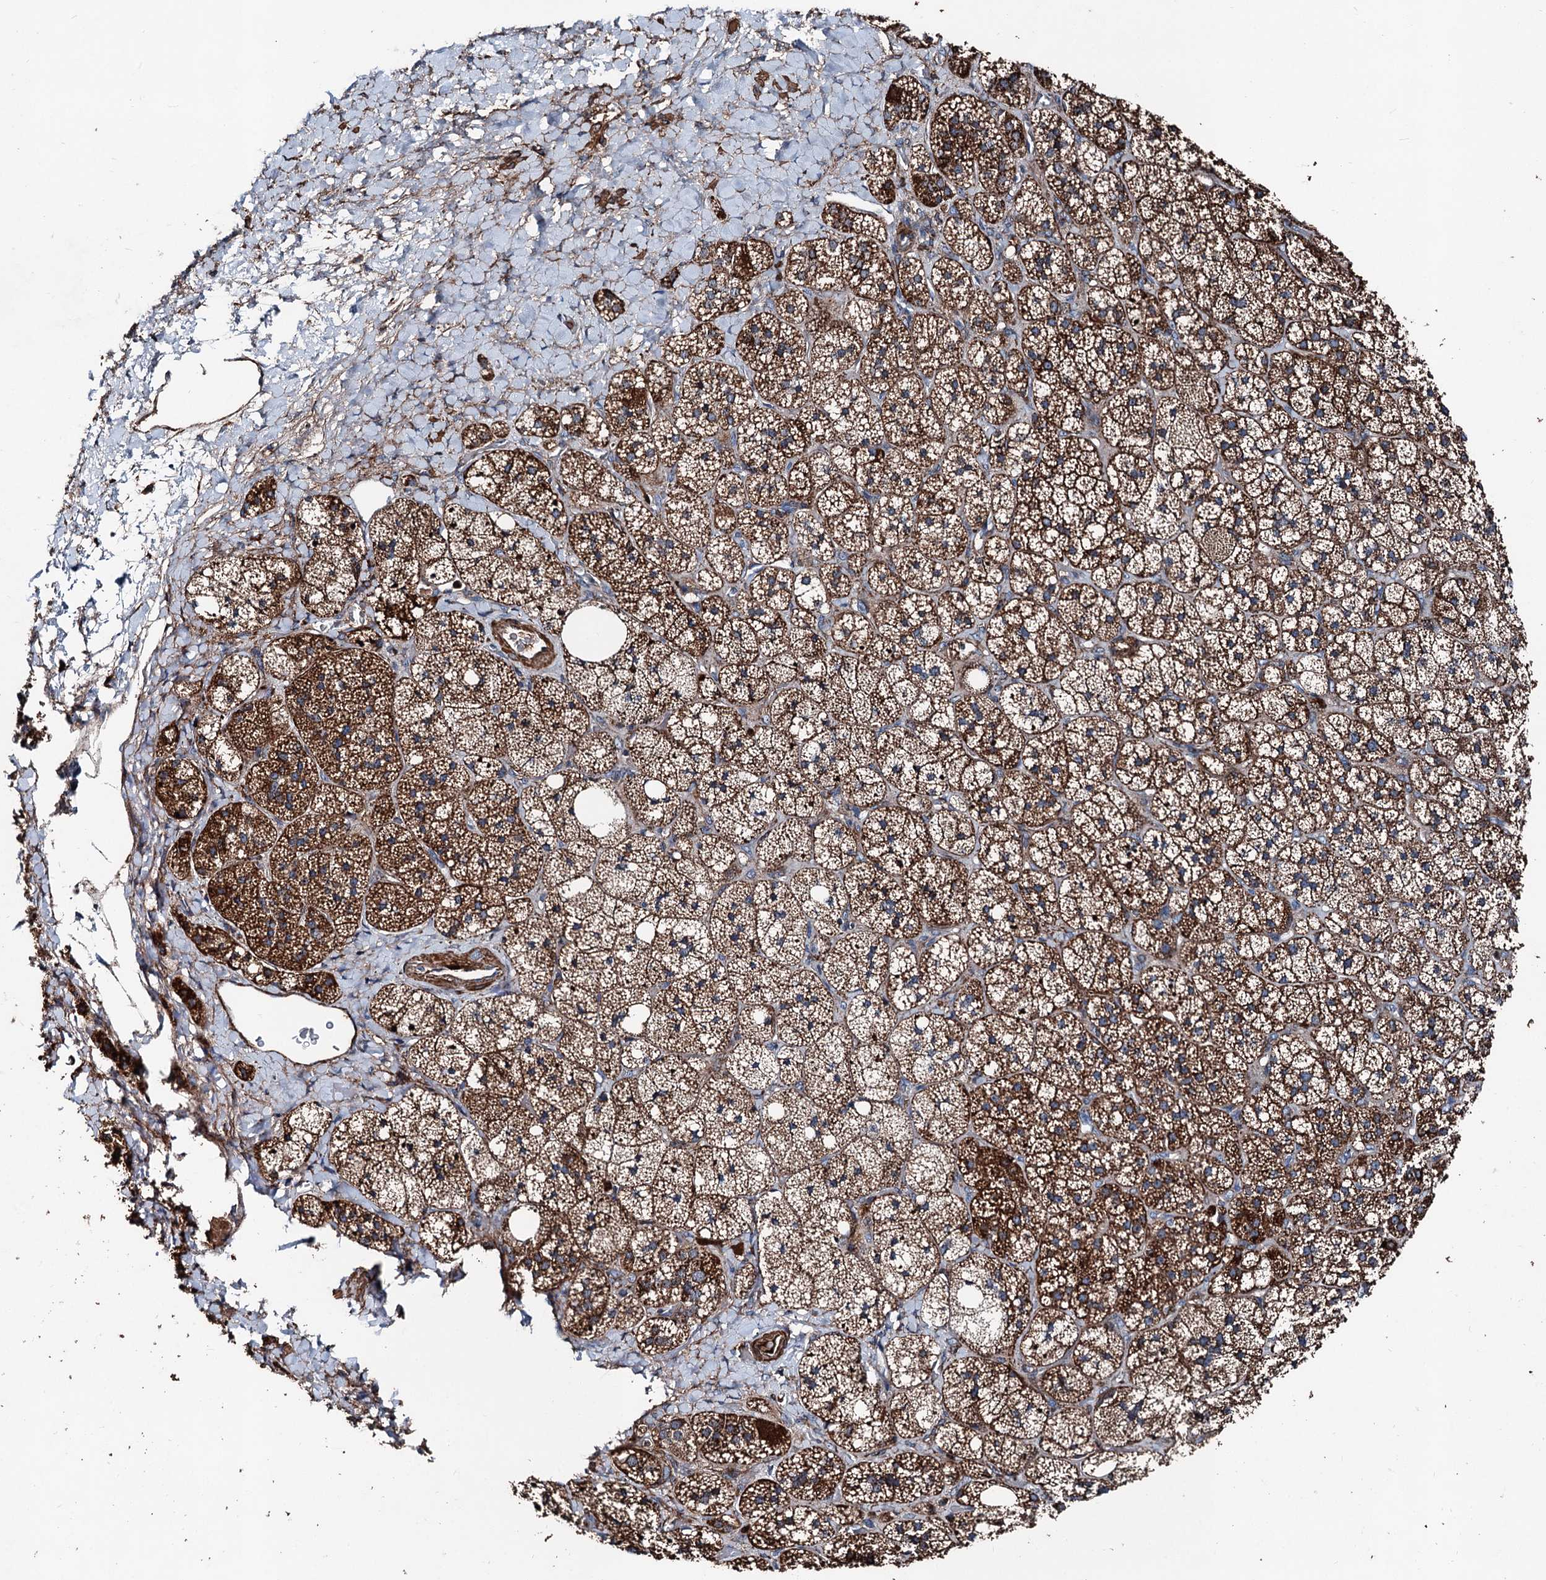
{"staining": {"intensity": "strong", "quantity": ">75%", "location": "cytoplasmic/membranous"}, "tissue": "adrenal gland", "cell_type": "Glandular cells", "image_type": "normal", "snomed": [{"axis": "morphology", "description": "Normal tissue, NOS"}, {"axis": "topography", "description": "Adrenal gland"}], "caption": "Immunohistochemical staining of benign human adrenal gland displays high levels of strong cytoplasmic/membranous expression in approximately >75% of glandular cells. Immunohistochemistry stains the protein of interest in brown and the nuclei are stained blue.", "gene": "DDIAS", "patient": {"sex": "male", "age": 61}}